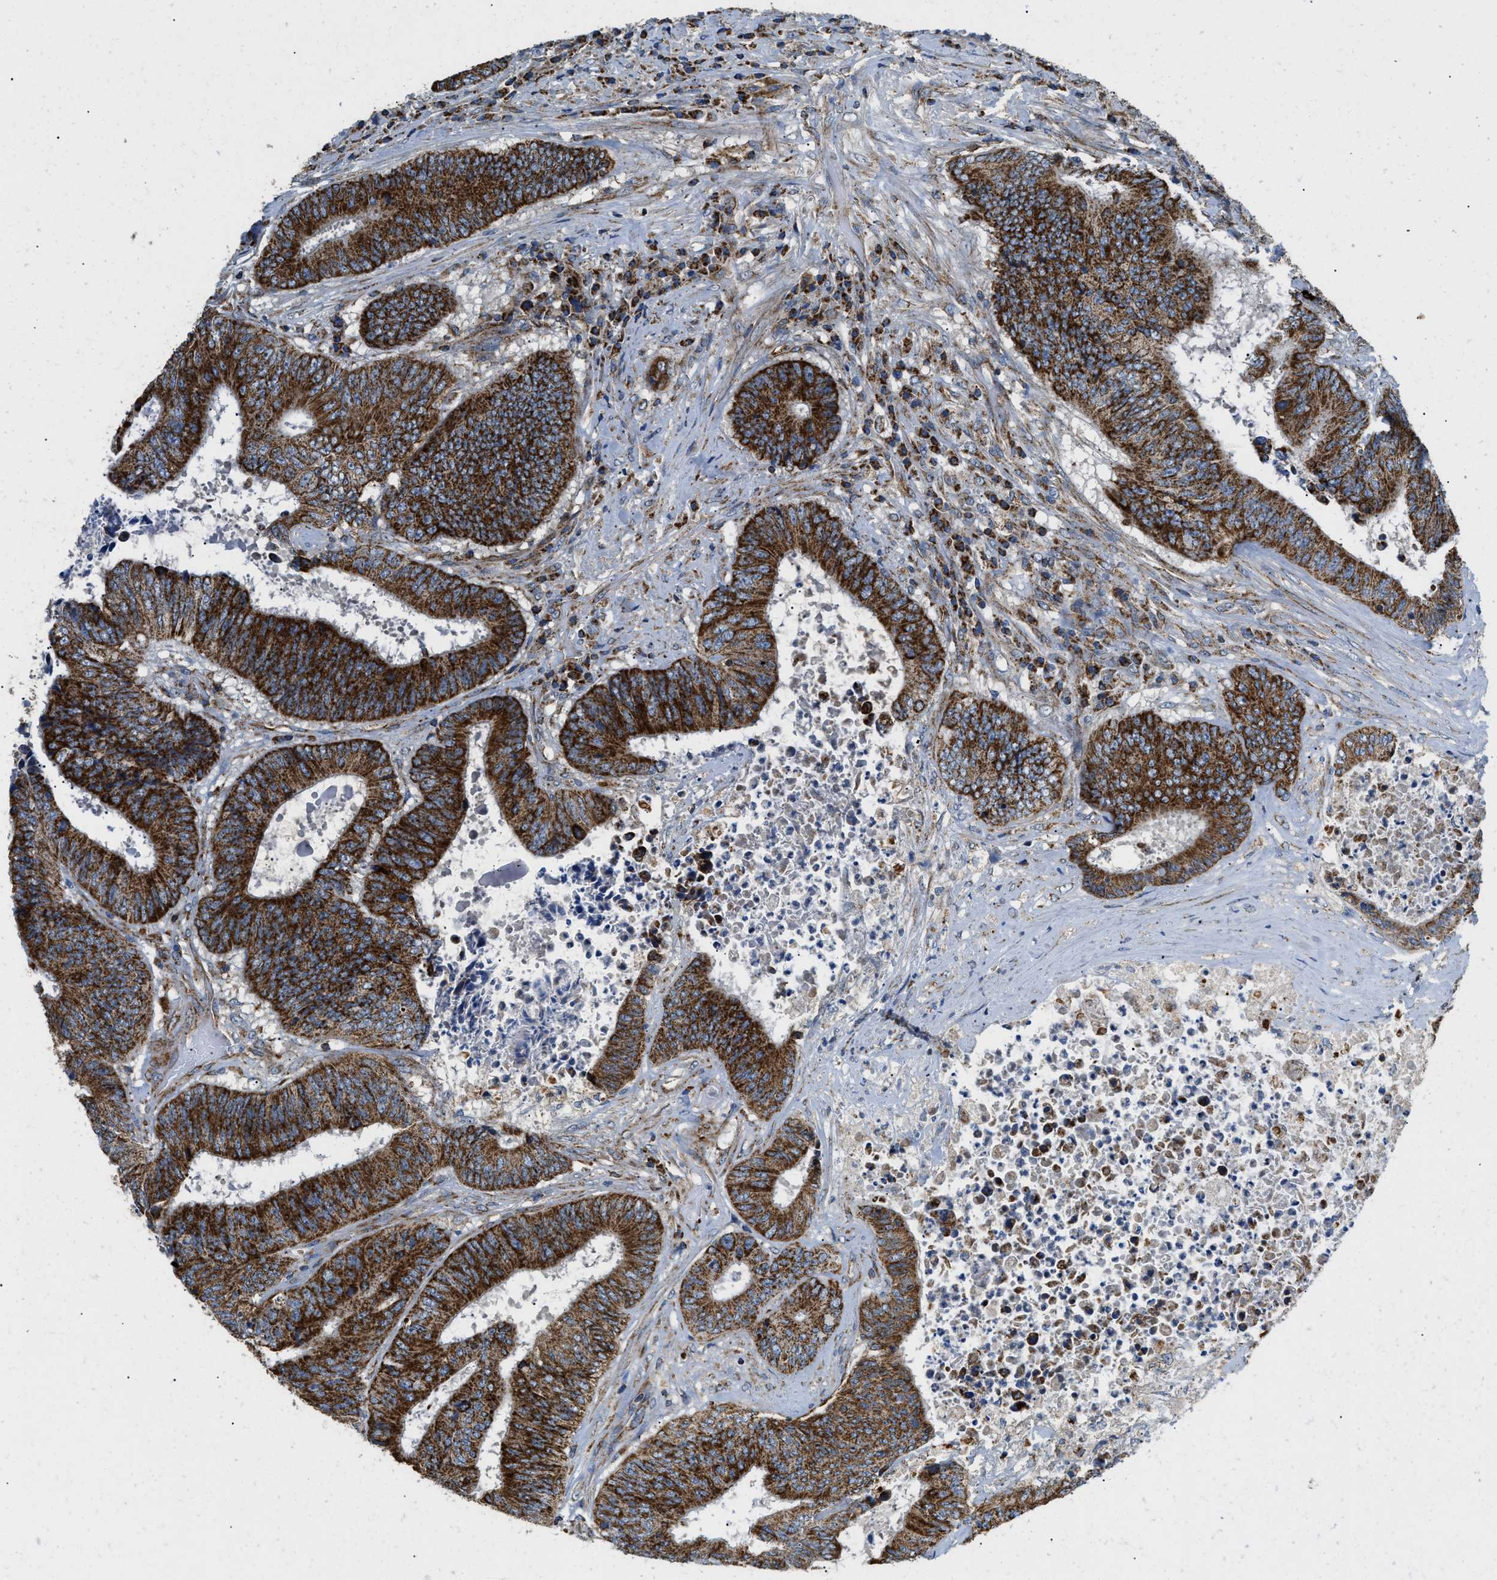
{"staining": {"intensity": "strong", "quantity": ">75%", "location": "cytoplasmic/membranous"}, "tissue": "colorectal cancer", "cell_type": "Tumor cells", "image_type": "cancer", "snomed": [{"axis": "morphology", "description": "Adenocarcinoma, NOS"}, {"axis": "topography", "description": "Rectum"}], "caption": "This is a histology image of immunohistochemistry (IHC) staining of colorectal cancer (adenocarcinoma), which shows strong positivity in the cytoplasmic/membranous of tumor cells.", "gene": "STK33", "patient": {"sex": "male", "age": 72}}